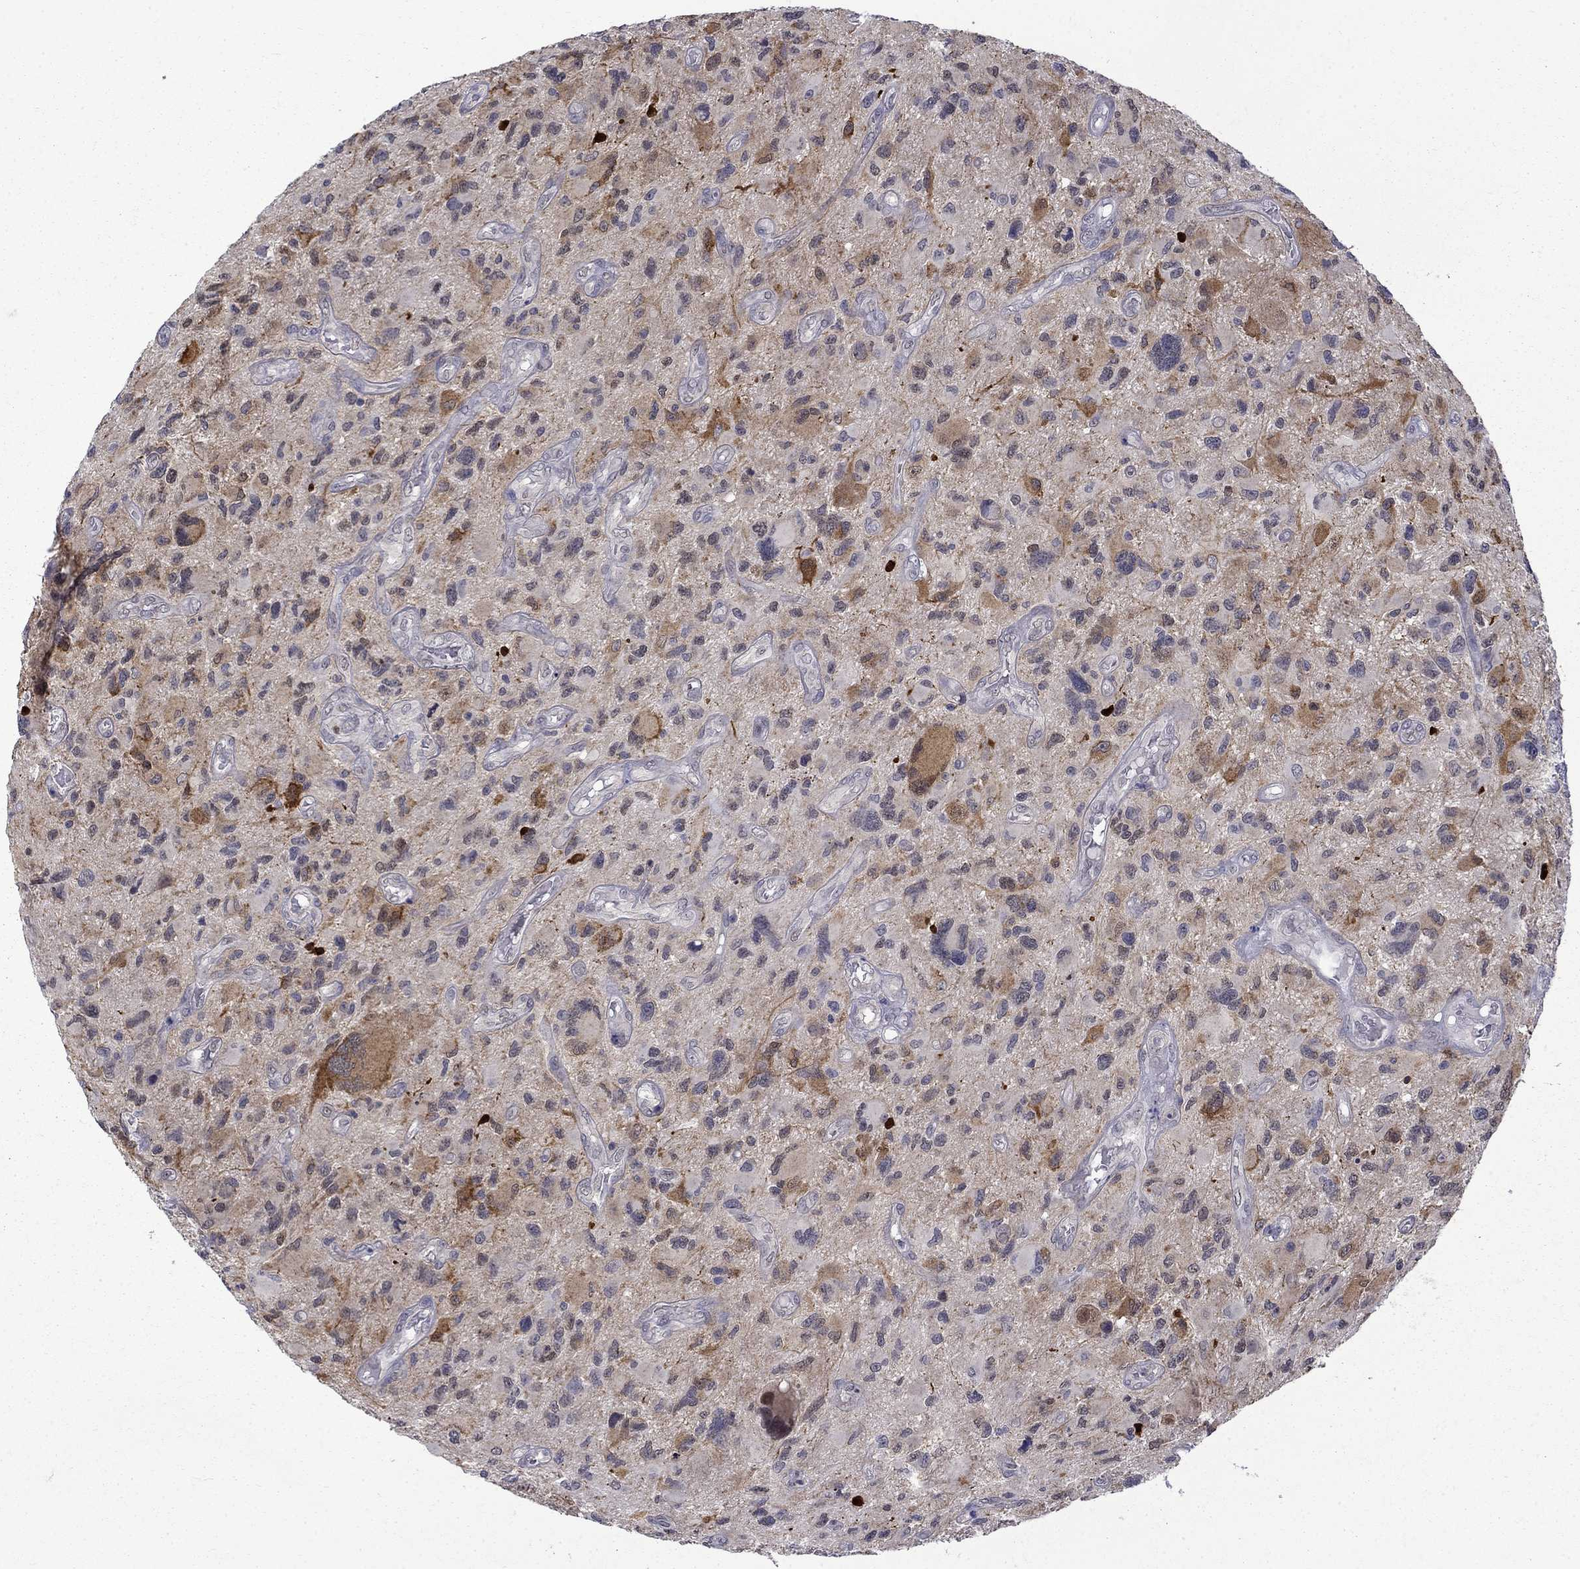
{"staining": {"intensity": "strong", "quantity": "<25%", "location": "cytoplasmic/membranous"}, "tissue": "glioma", "cell_type": "Tumor cells", "image_type": "cancer", "snomed": [{"axis": "morphology", "description": "Glioma, malignant, NOS"}, {"axis": "morphology", "description": "Glioma, malignant, High grade"}, {"axis": "topography", "description": "Brain"}], "caption": "Immunohistochemical staining of human malignant high-grade glioma exhibits medium levels of strong cytoplasmic/membranous protein staining in approximately <25% of tumor cells. Nuclei are stained in blue.", "gene": "PCBP3", "patient": {"sex": "female", "age": 71}}